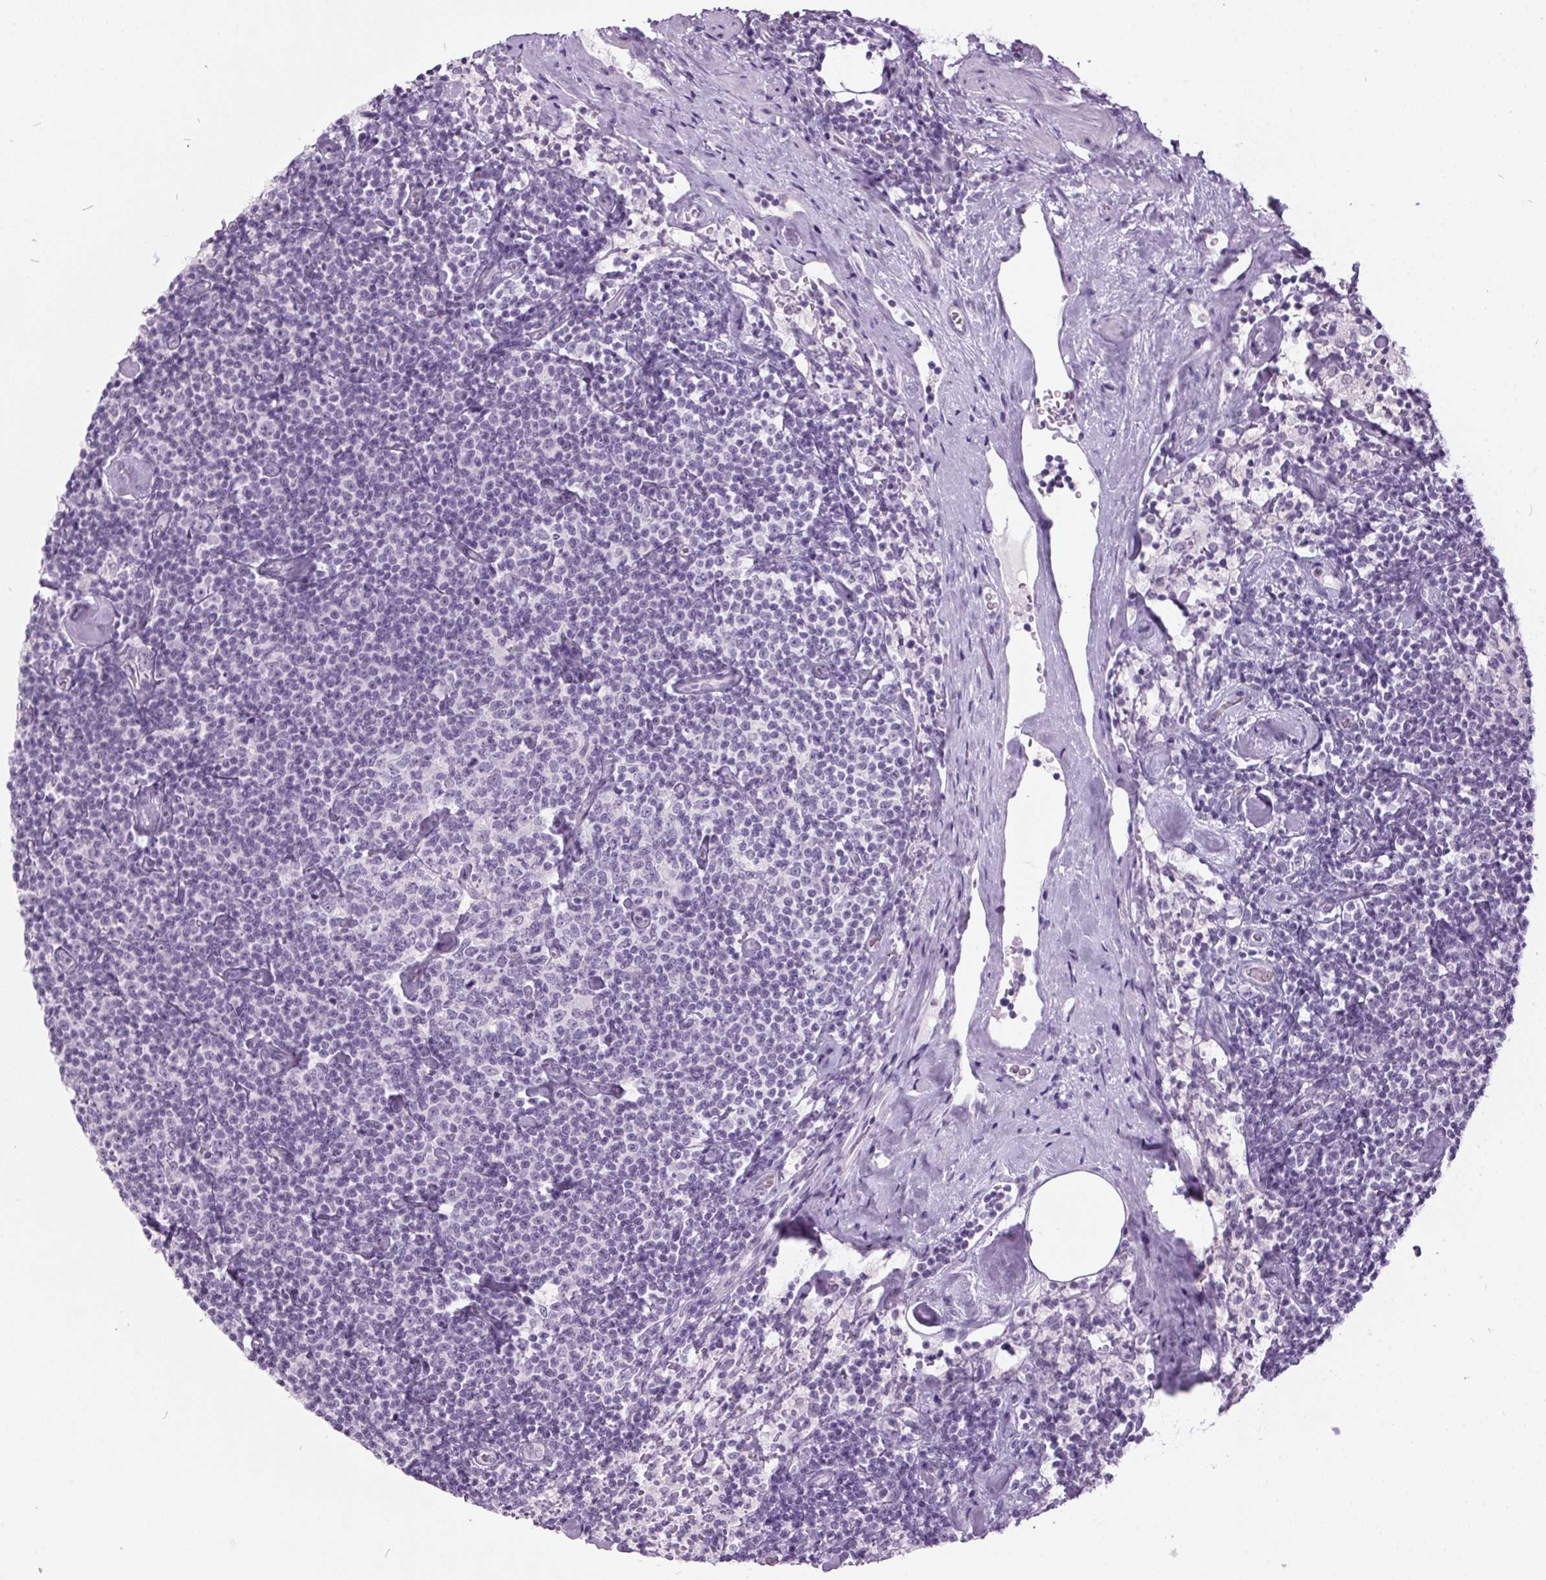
{"staining": {"intensity": "negative", "quantity": "none", "location": "none"}, "tissue": "lymphoma", "cell_type": "Tumor cells", "image_type": "cancer", "snomed": [{"axis": "morphology", "description": "Malignant lymphoma, non-Hodgkin's type, Low grade"}, {"axis": "topography", "description": "Lymph node"}], "caption": "IHC image of neoplastic tissue: malignant lymphoma, non-Hodgkin's type (low-grade) stained with DAB (3,3'-diaminobenzidine) reveals no significant protein positivity in tumor cells.", "gene": "ODAD2", "patient": {"sex": "male", "age": 81}}